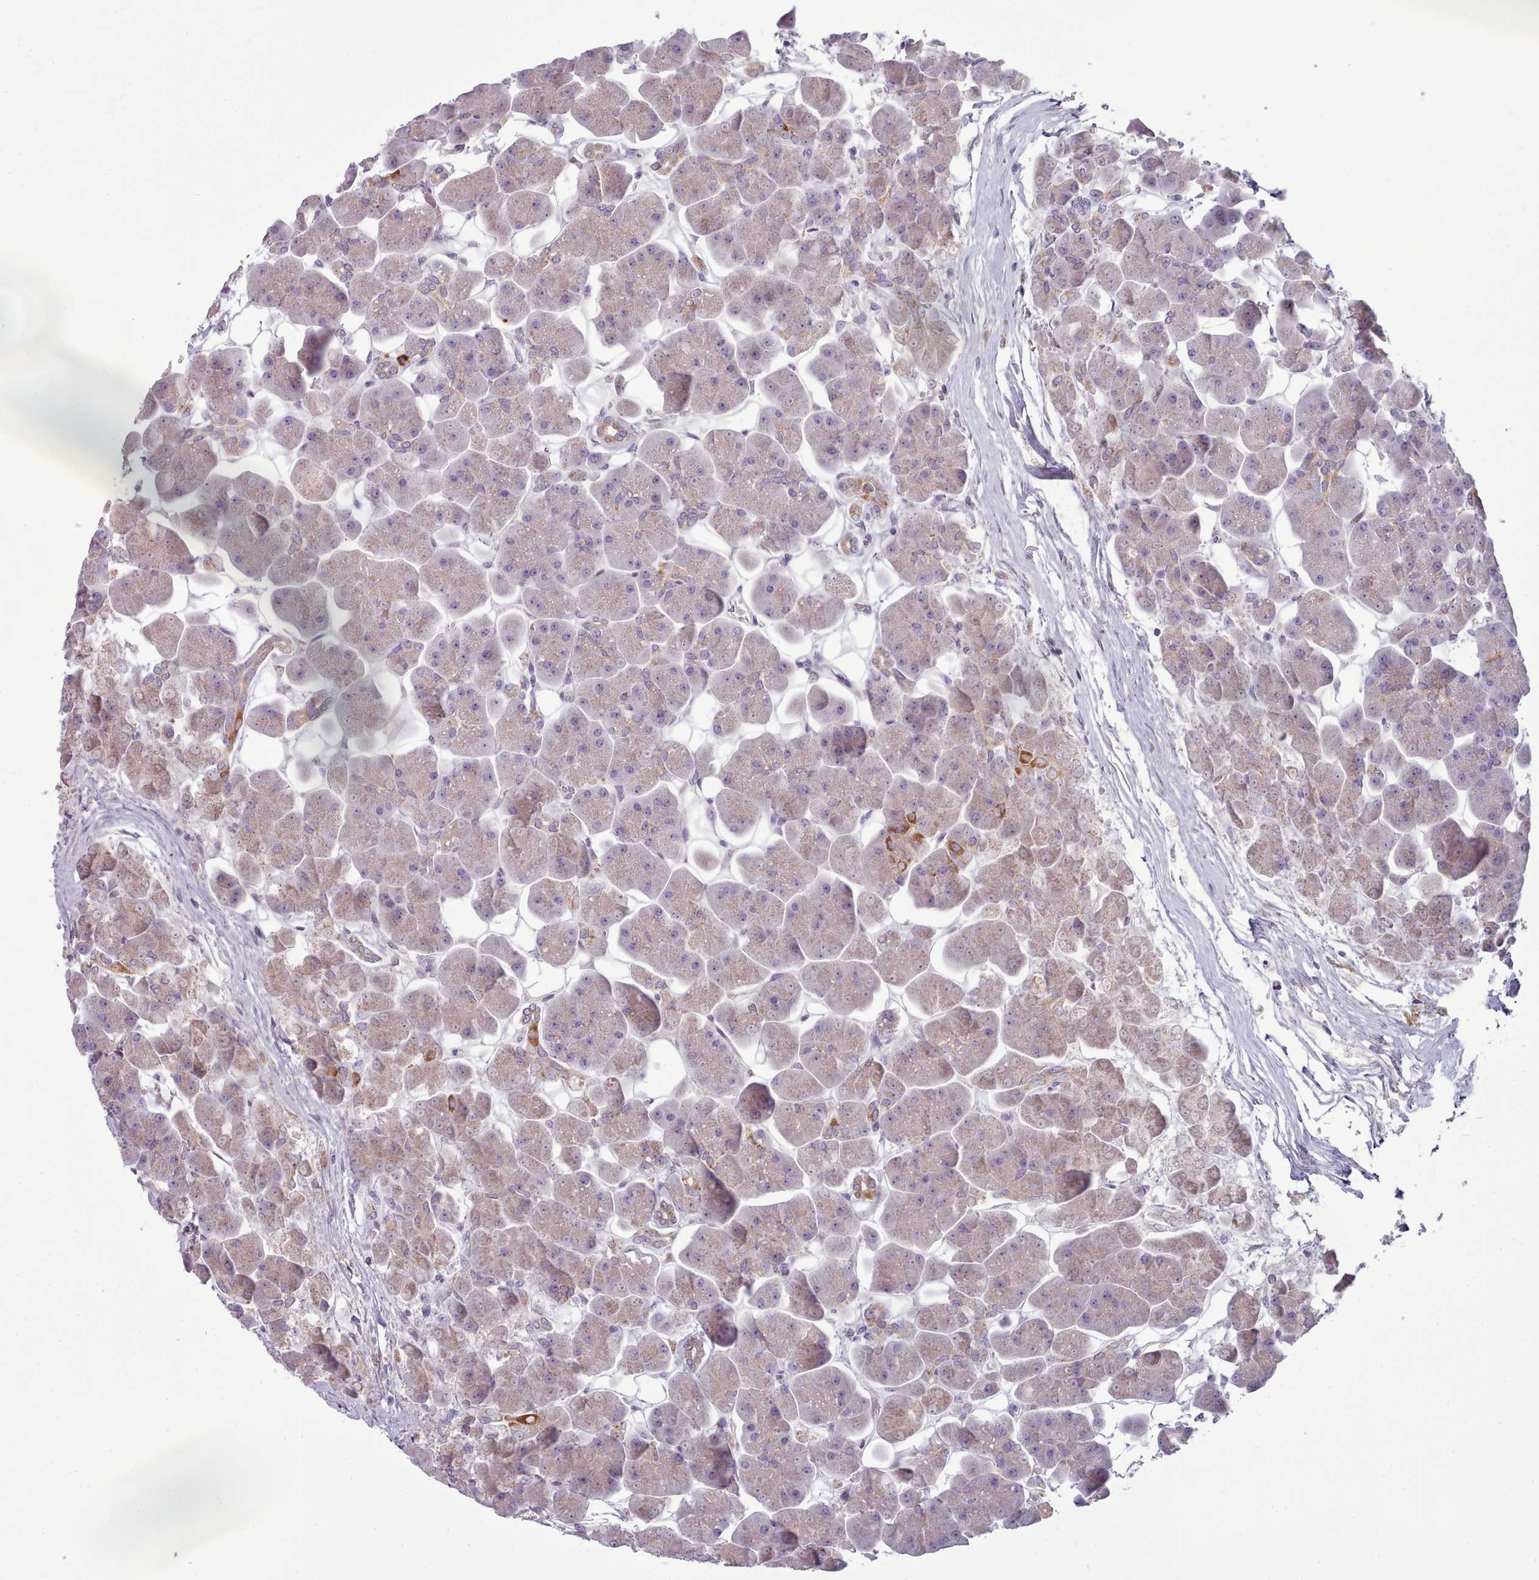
{"staining": {"intensity": "moderate", "quantity": "<25%", "location": "cytoplasmic/membranous"}, "tissue": "pancreas", "cell_type": "Exocrine glandular cells", "image_type": "normal", "snomed": [{"axis": "morphology", "description": "Normal tissue, NOS"}, {"axis": "topography", "description": "Pancreas"}], "caption": "Immunohistochemical staining of normal human pancreas exhibits <25% levels of moderate cytoplasmic/membranous protein staining in about <25% of exocrine glandular cells.", "gene": "SLC52A3", "patient": {"sex": "male", "age": 66}}